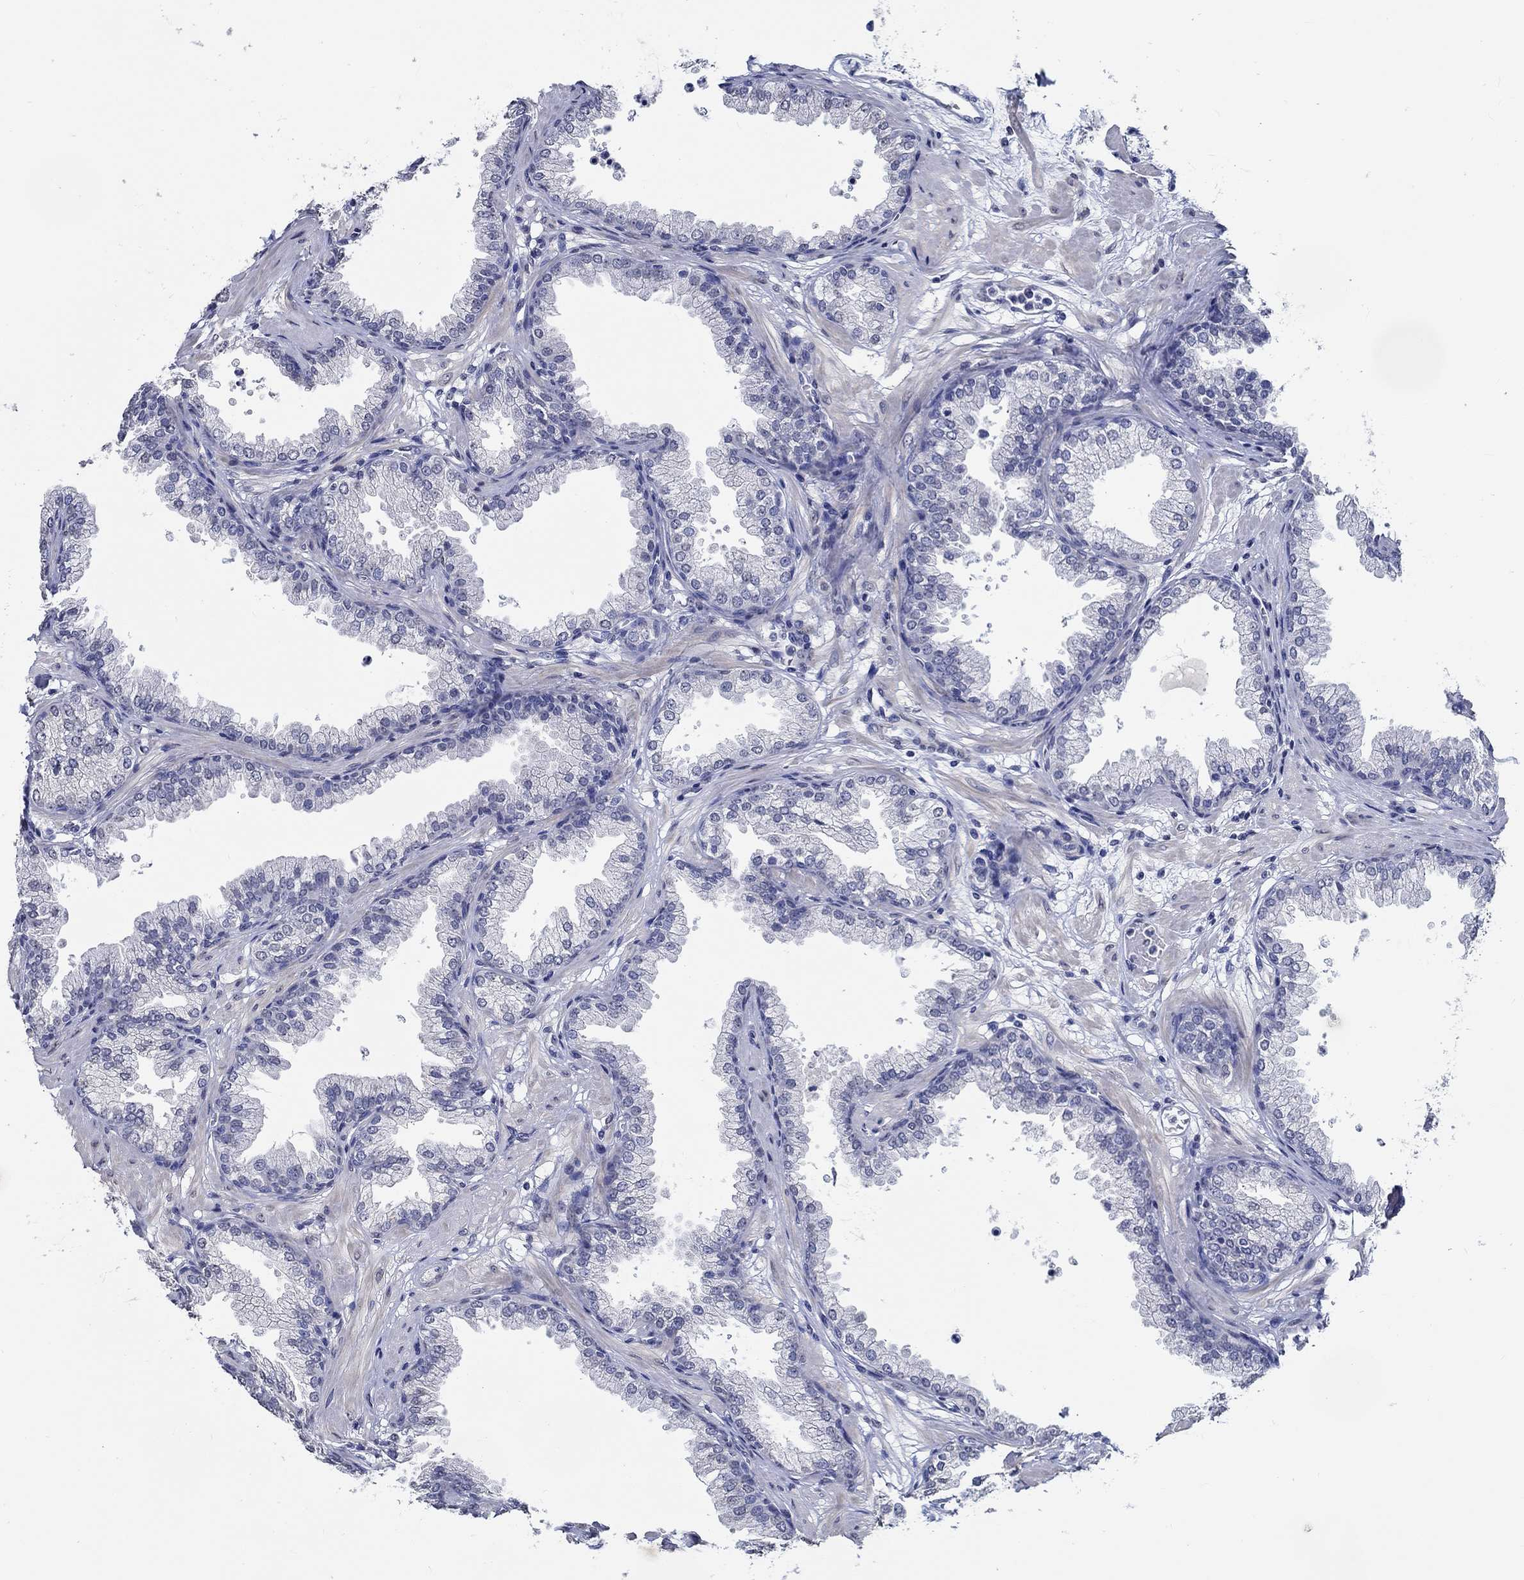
{"staining": {"intensity": "negative", "quantity": "none", "location": "none"}, "tissue": "prostate", "cell_type": "Glandular cells", "image_type": "normal", "snomed": [{"axis": "morphology", "description": "Normal tissue, NOS"}, {"axis": "topography", "description": "Prostate"}], "caption": "IHC micrograph of normal human prostate stained for a protein (brown), which exhibits no positivity in glandular cells.", "gene": "PDE1B", "patient": {"sex": "male", "age": 37}}